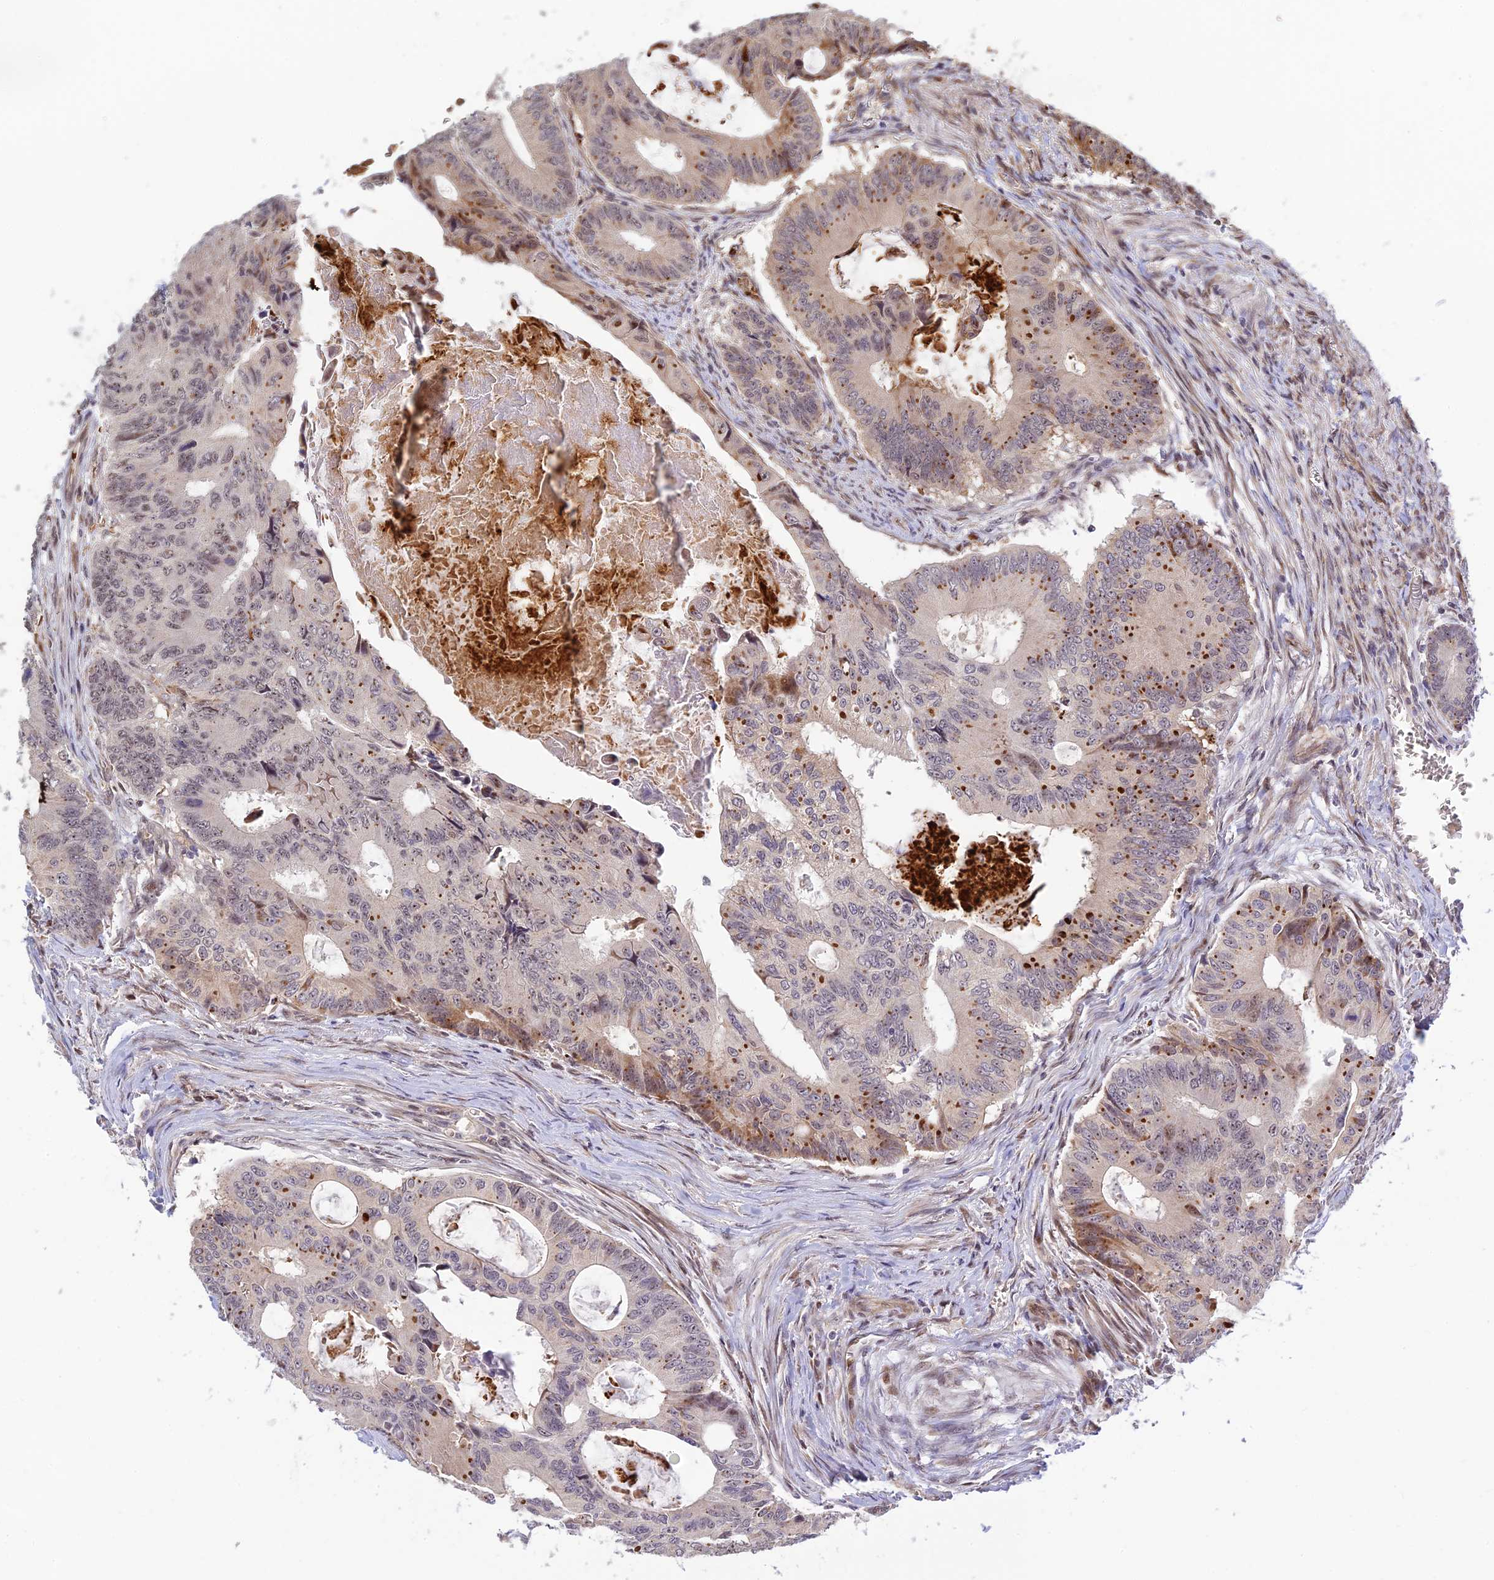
{"staining": {"intensity": "moderate", "quantity": "25%-75%", "location": "cytoplasmic/membranous,nuclear"}, "tissue": "colorectal cancer", "cell_type": "Tumor cells", "image_type": "cancer", "snomed": [{"axis": "morphology", "description": "Adenocarcinoma, NOS"}, {"axis": "topography", "description": "Colon"}], "caption": "Protein analysis of colorectal cancer tissue displays moderate cytoplasmic/membranous and nuclear staining in about 25%-75% of tumor cells.", "gene": "UFSP2", "patient": {"sex": "male", "age": 85}}